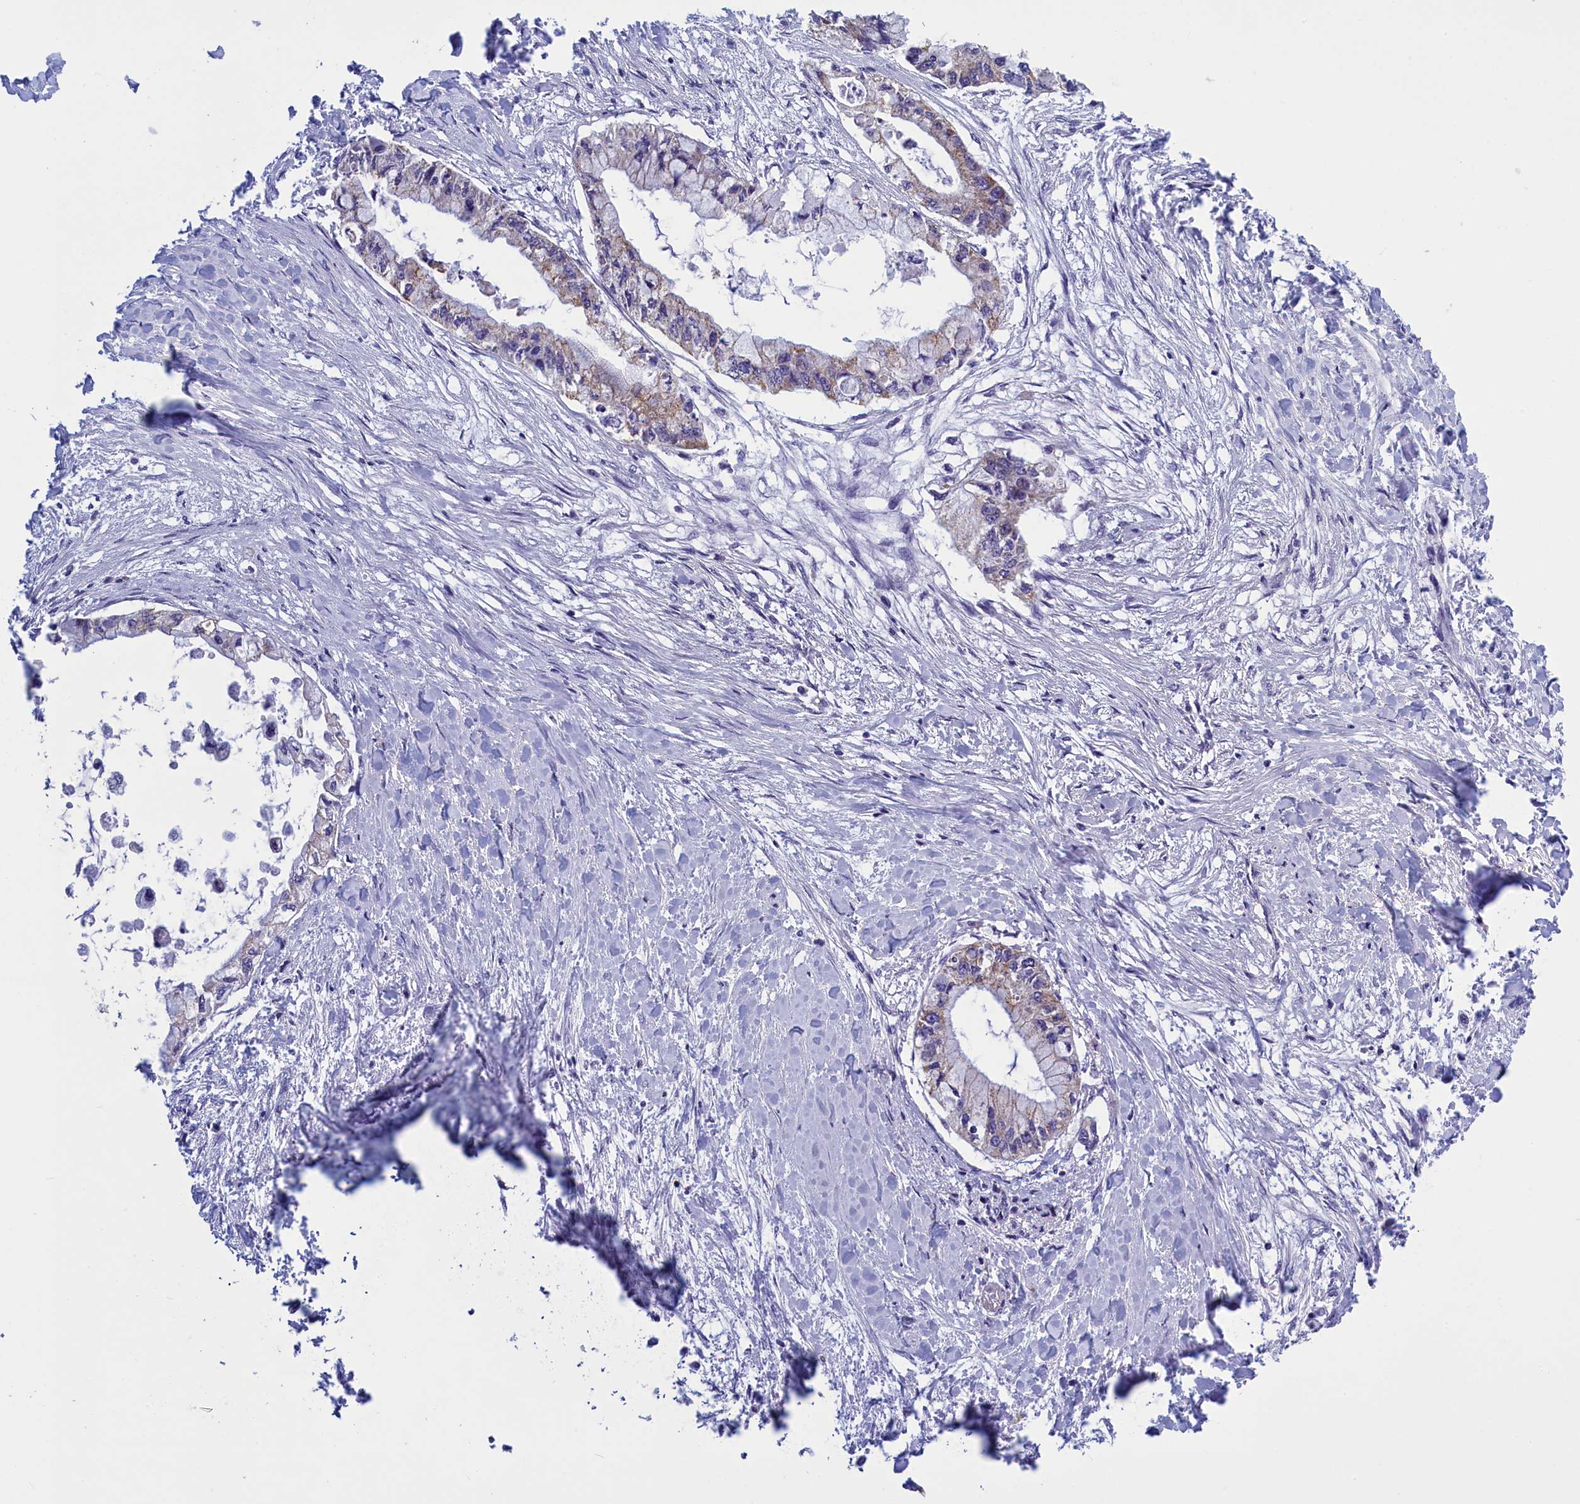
{"staining": {"intensity": "weak", "quantity": "<25%", "location": "cytoplasmic/membranous"}, "tissue": "pancreatic cancer", "cell_type": "Tumor cells", "image_type": "cancer", "snomed": [{"axis": "morphology", "description": "Adenocarcinoma, NOS"}, {"axis": "topography", "description": "Pancreas"}], "caption": "Tumor cells show no significant protein positivity in pancreatic adenocarcinoma.", "gene": "IFT122", "patient": {"sex": "male", "age": 48}}